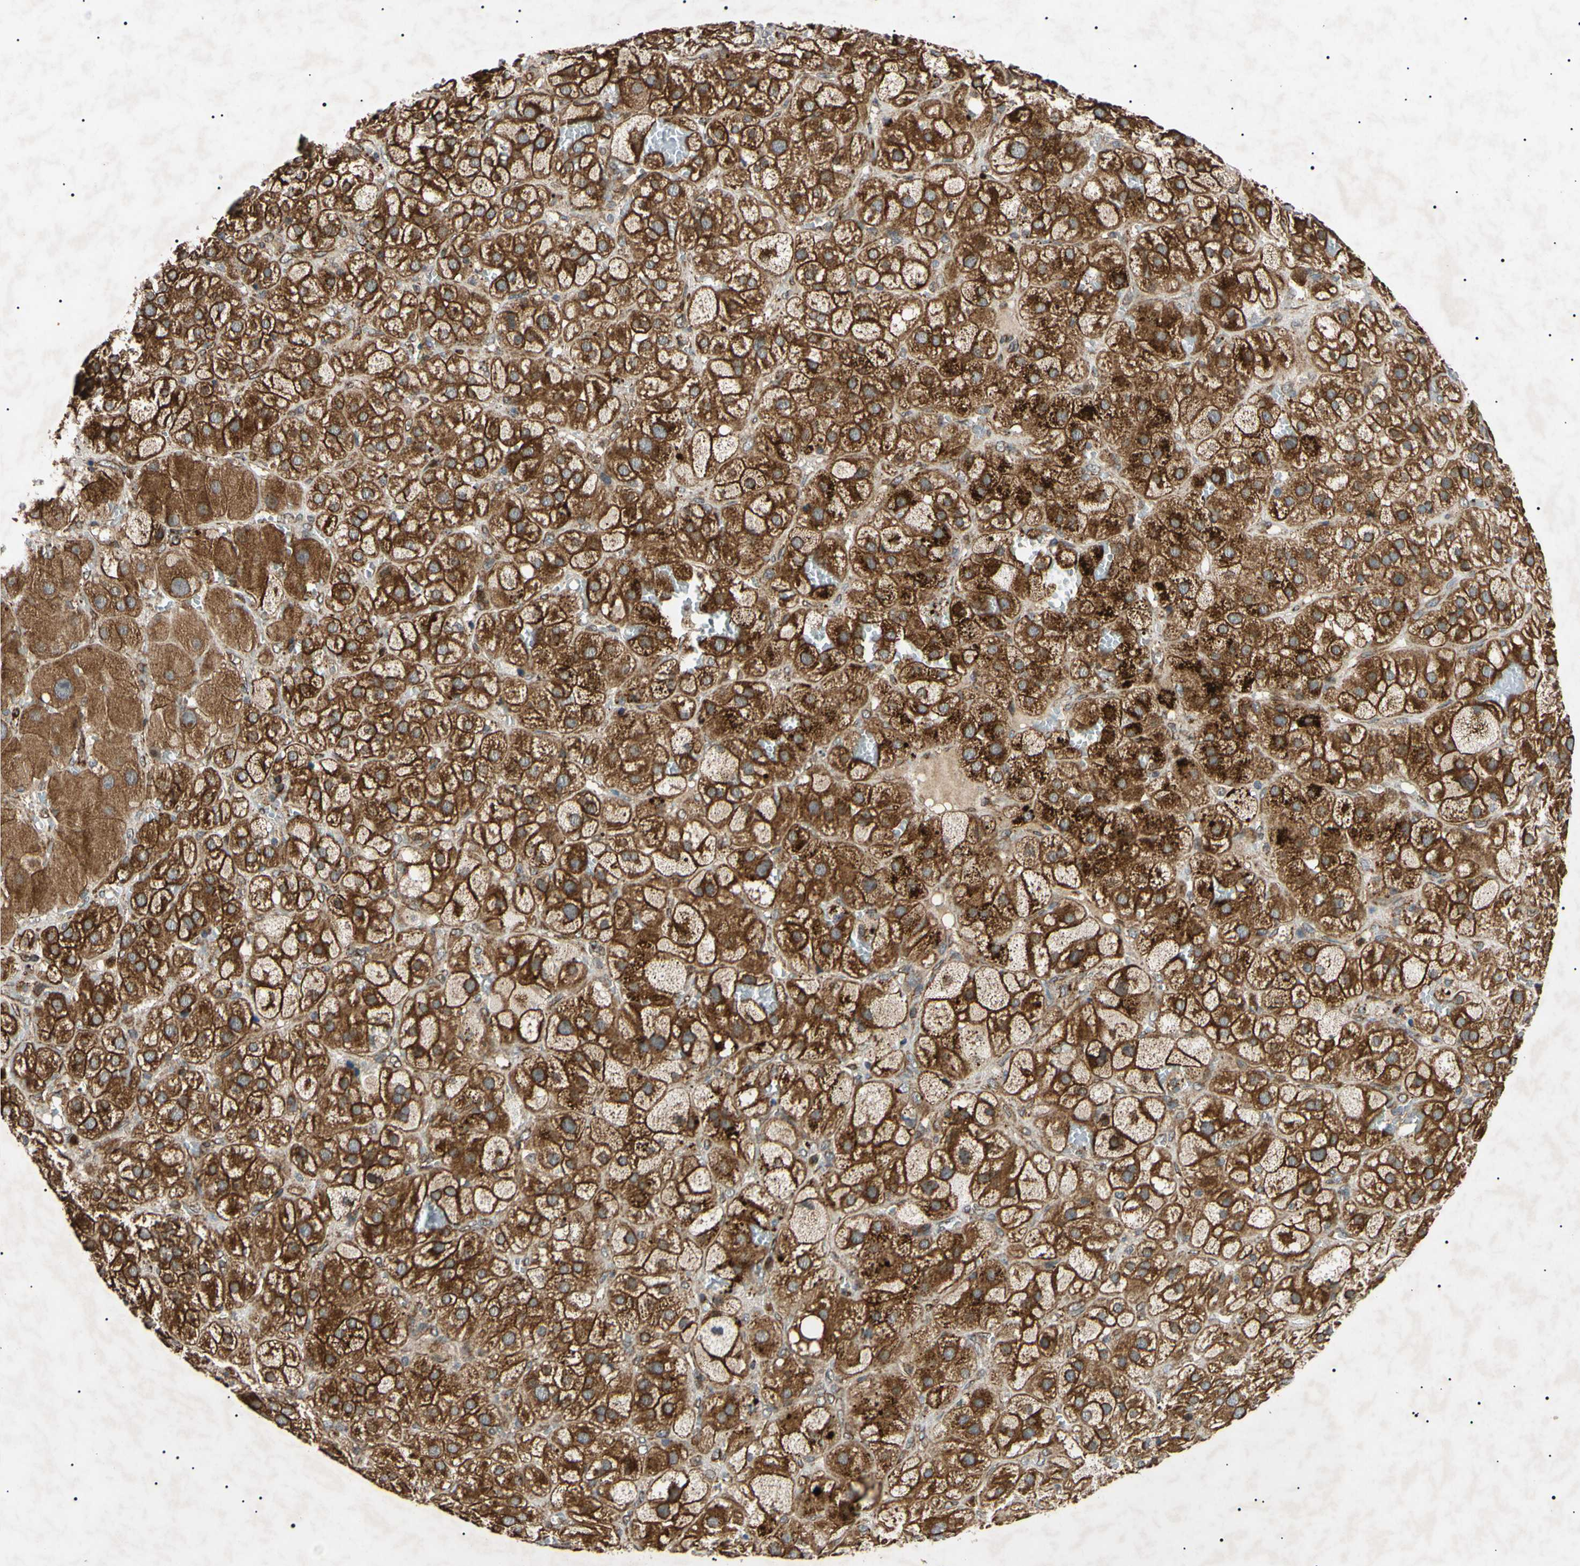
{"staining": {"intensity": "moderate", "quantity": ">75%", "location": "cytoplasmic/membranous"}, "tissue": "adrenal gland", "cell_type": "Glandular cells", "image_type": "normal", "snomed": [{"axis": "morphology", "description": "Normal tissue, NOS"}, {"axis": "topography", "description": "Adrenal gland"}], "caption": "This histopathology image displays immunohistochemistry staining of benign human adrenal gland, with medium moderate cytoplasmic/membranous positivity in approximately >75% of glandular cells.", "gene": "TUBB4A", "patient": {"sex": "female", "age": 47}}